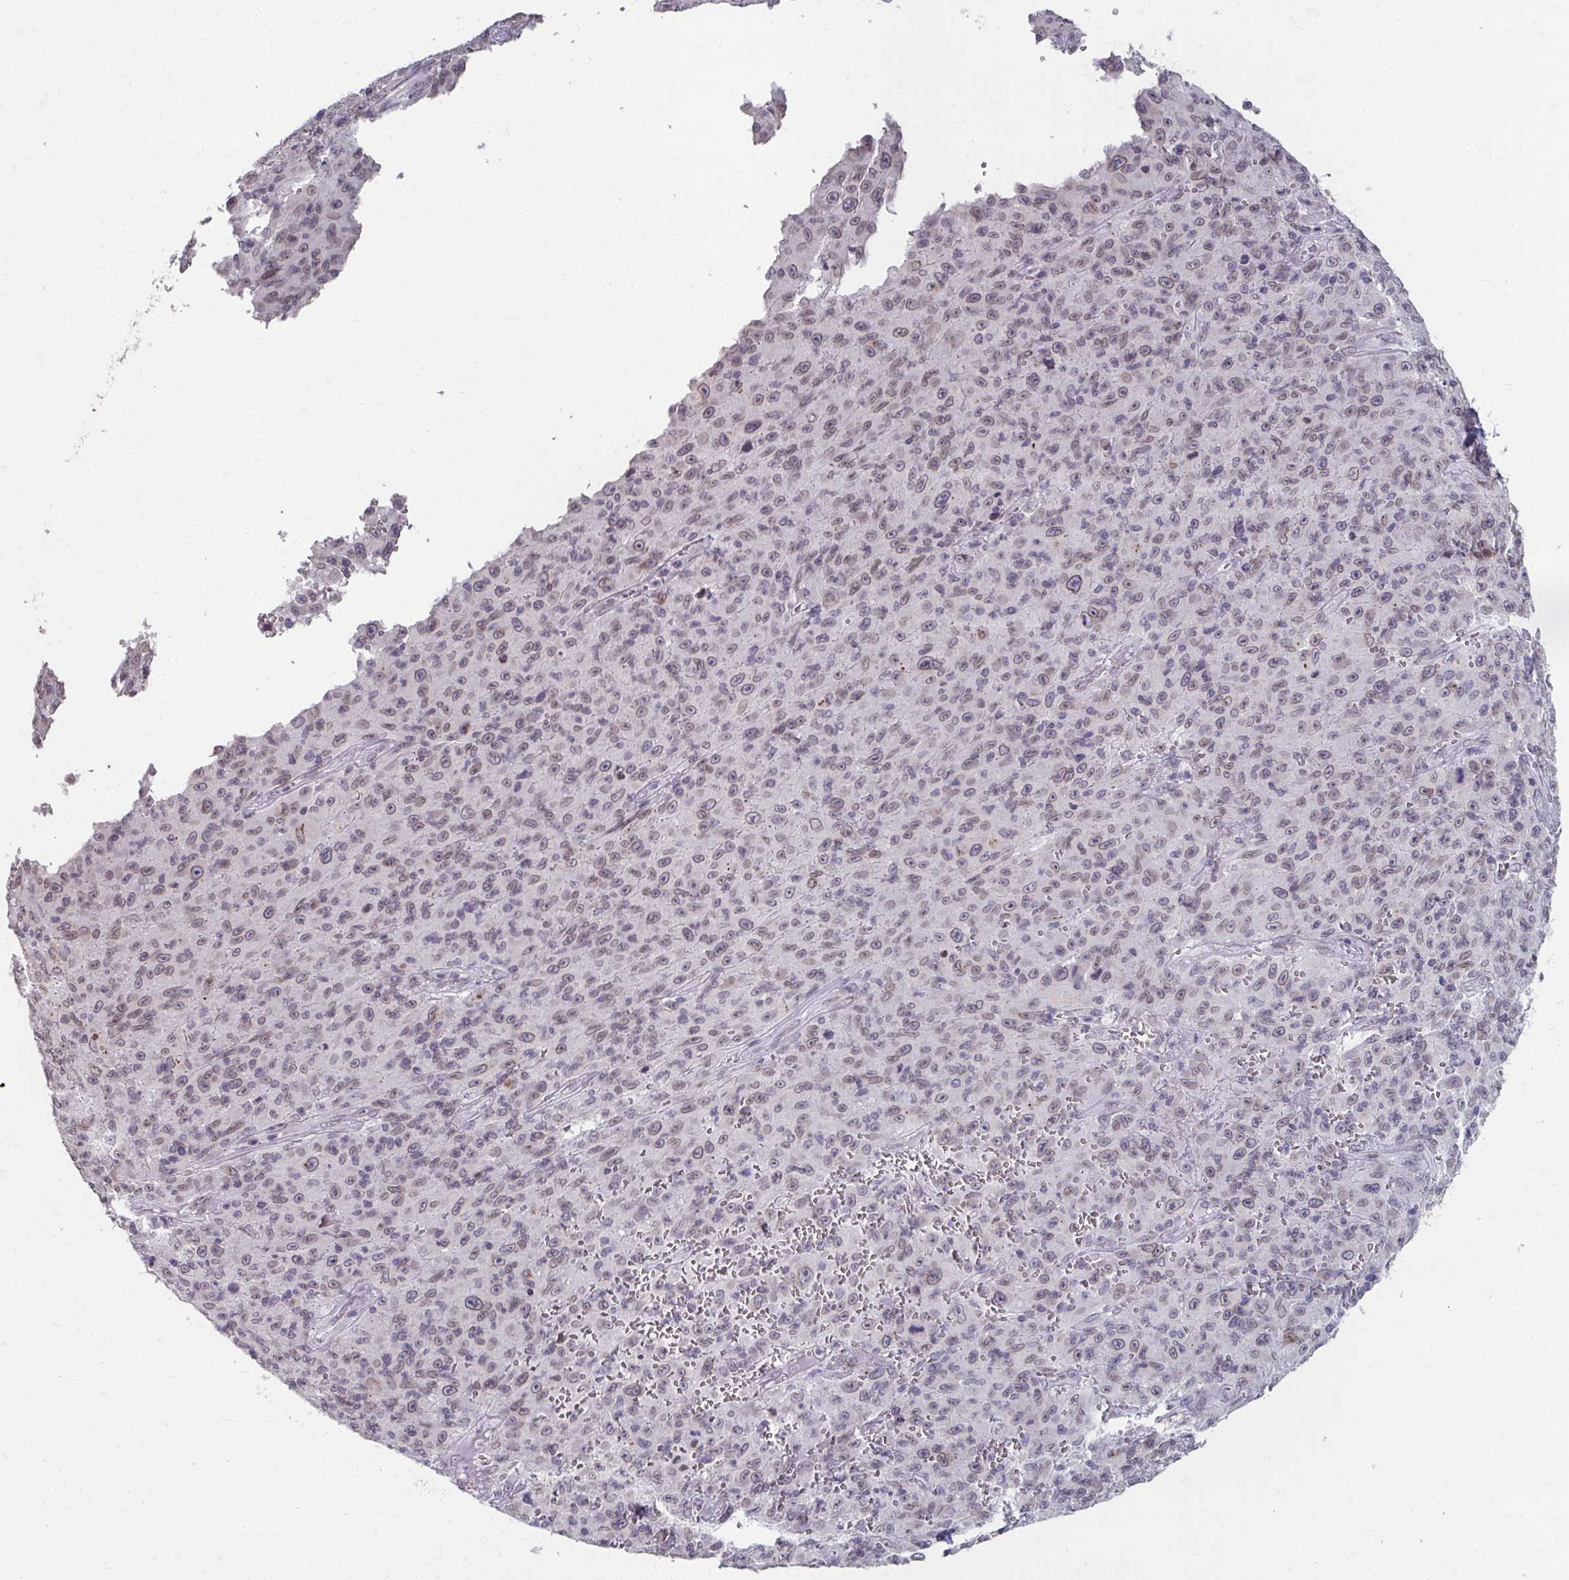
{"staining": {"intensity": "weak", "quantity": "<25%", "location": "nuclear"}, "tissue": "melanoma", "cell_type": "Tumor cells", "image_type": "cancer", "snomed": [{"axis": "morphology", "description": "Malignant melanoma, NOS"}, {"axis": "topography", "description": "Skin"}], "caption": "DAB (3,3'-diaminobenzidine) immunohistochemical staining of human melanoma demonstrates no significant positivity in tumor cells.", "gene": "NUP133", "patient": {"sex": "male", "age": 46}}